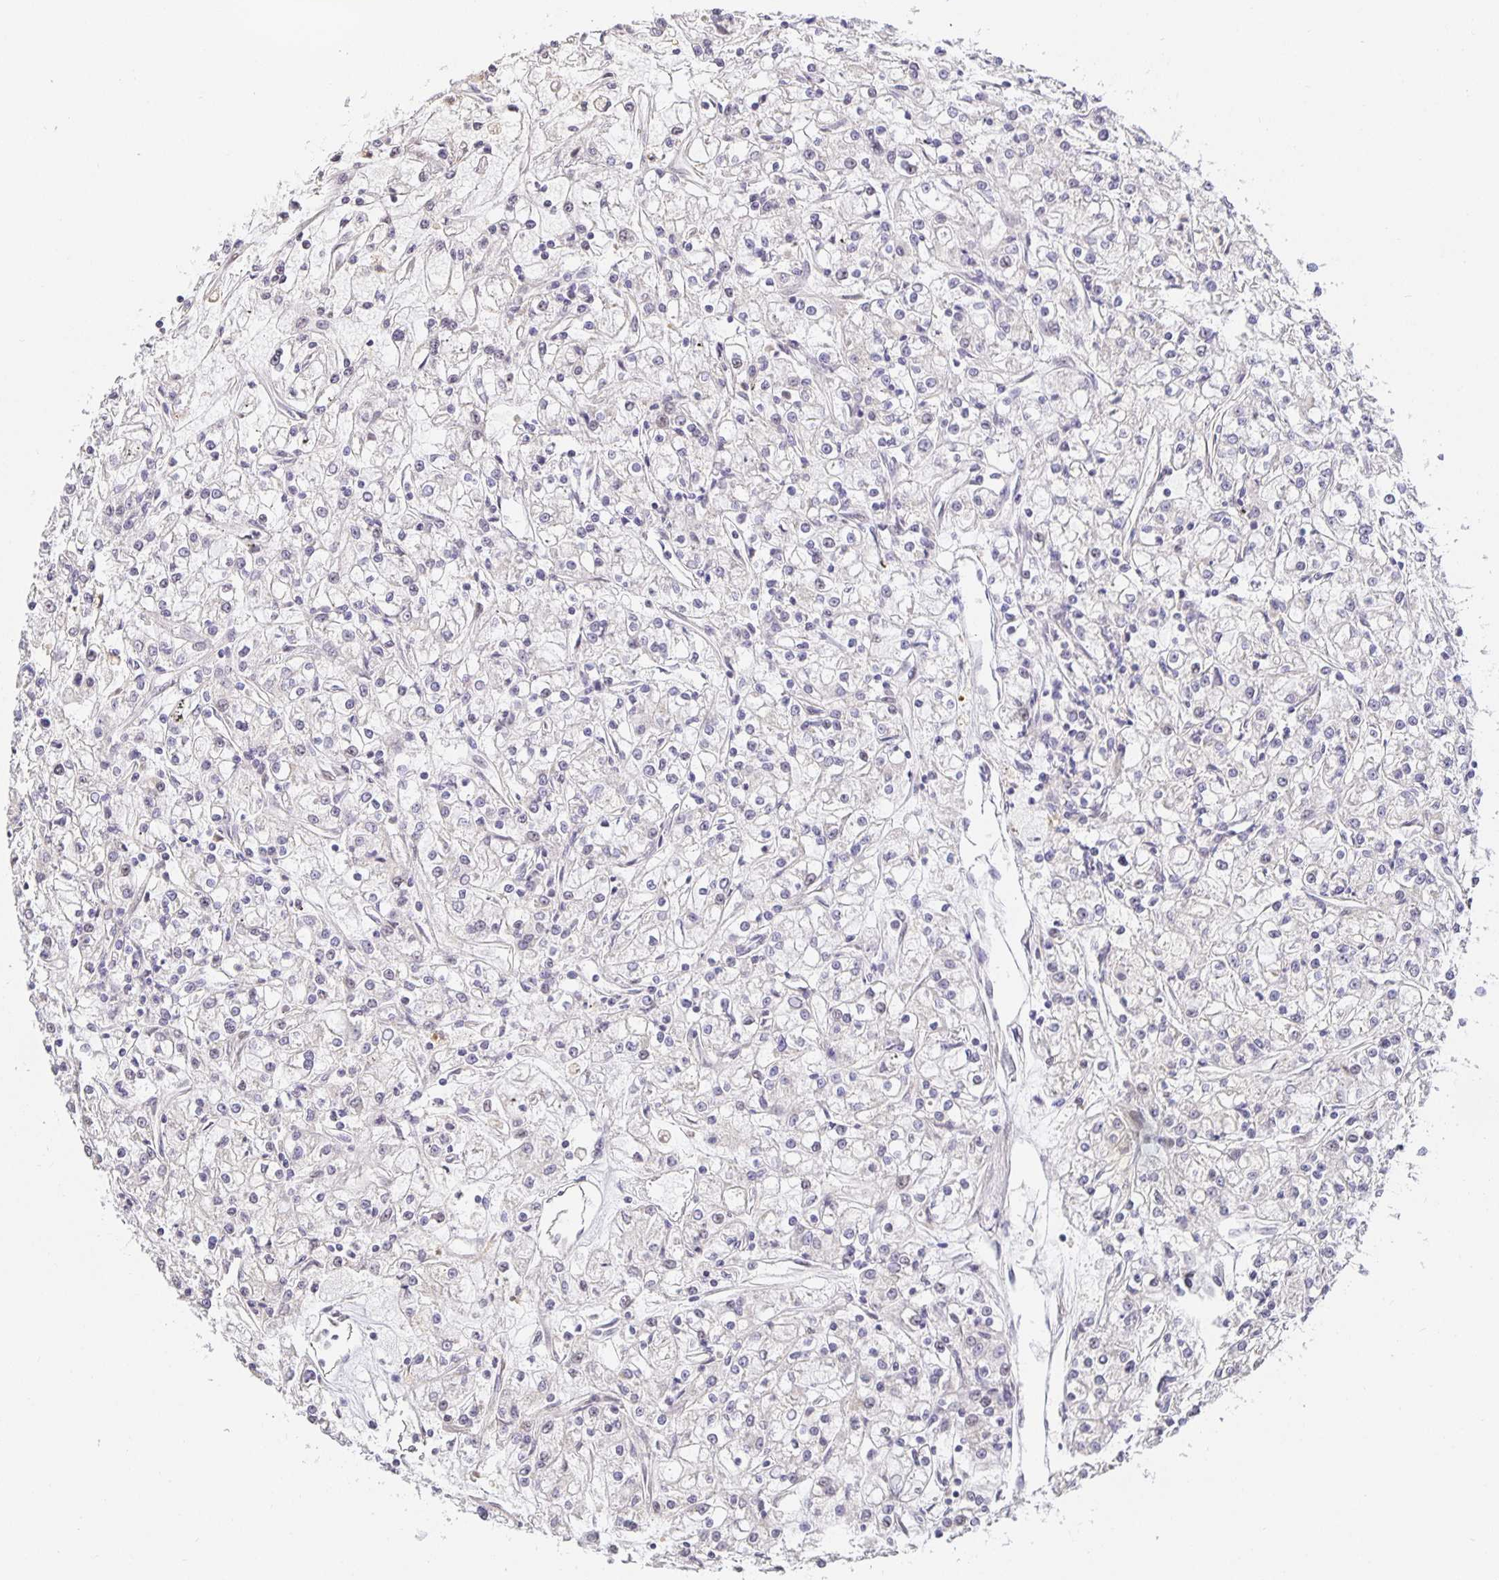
{"staining": {"intensity": "negative", "quantity": "none", "location": "none"}, "tissue": "renal cancer", "cell_type": "Tumor cells", "image_type": "cancer", "snomed": [{"axis": "morphology", "description": "Adenocarcinoma, NOS"}, {"axis": "topography", "description": "Kidney"}], "caption": "A high-resolution image shows IHC staining of renal cancer (adenocarcinoma), which shows no significant positivity in tumor cells.", "gene": "TJP3", "patient": {"sex": "female", "age": 59}}